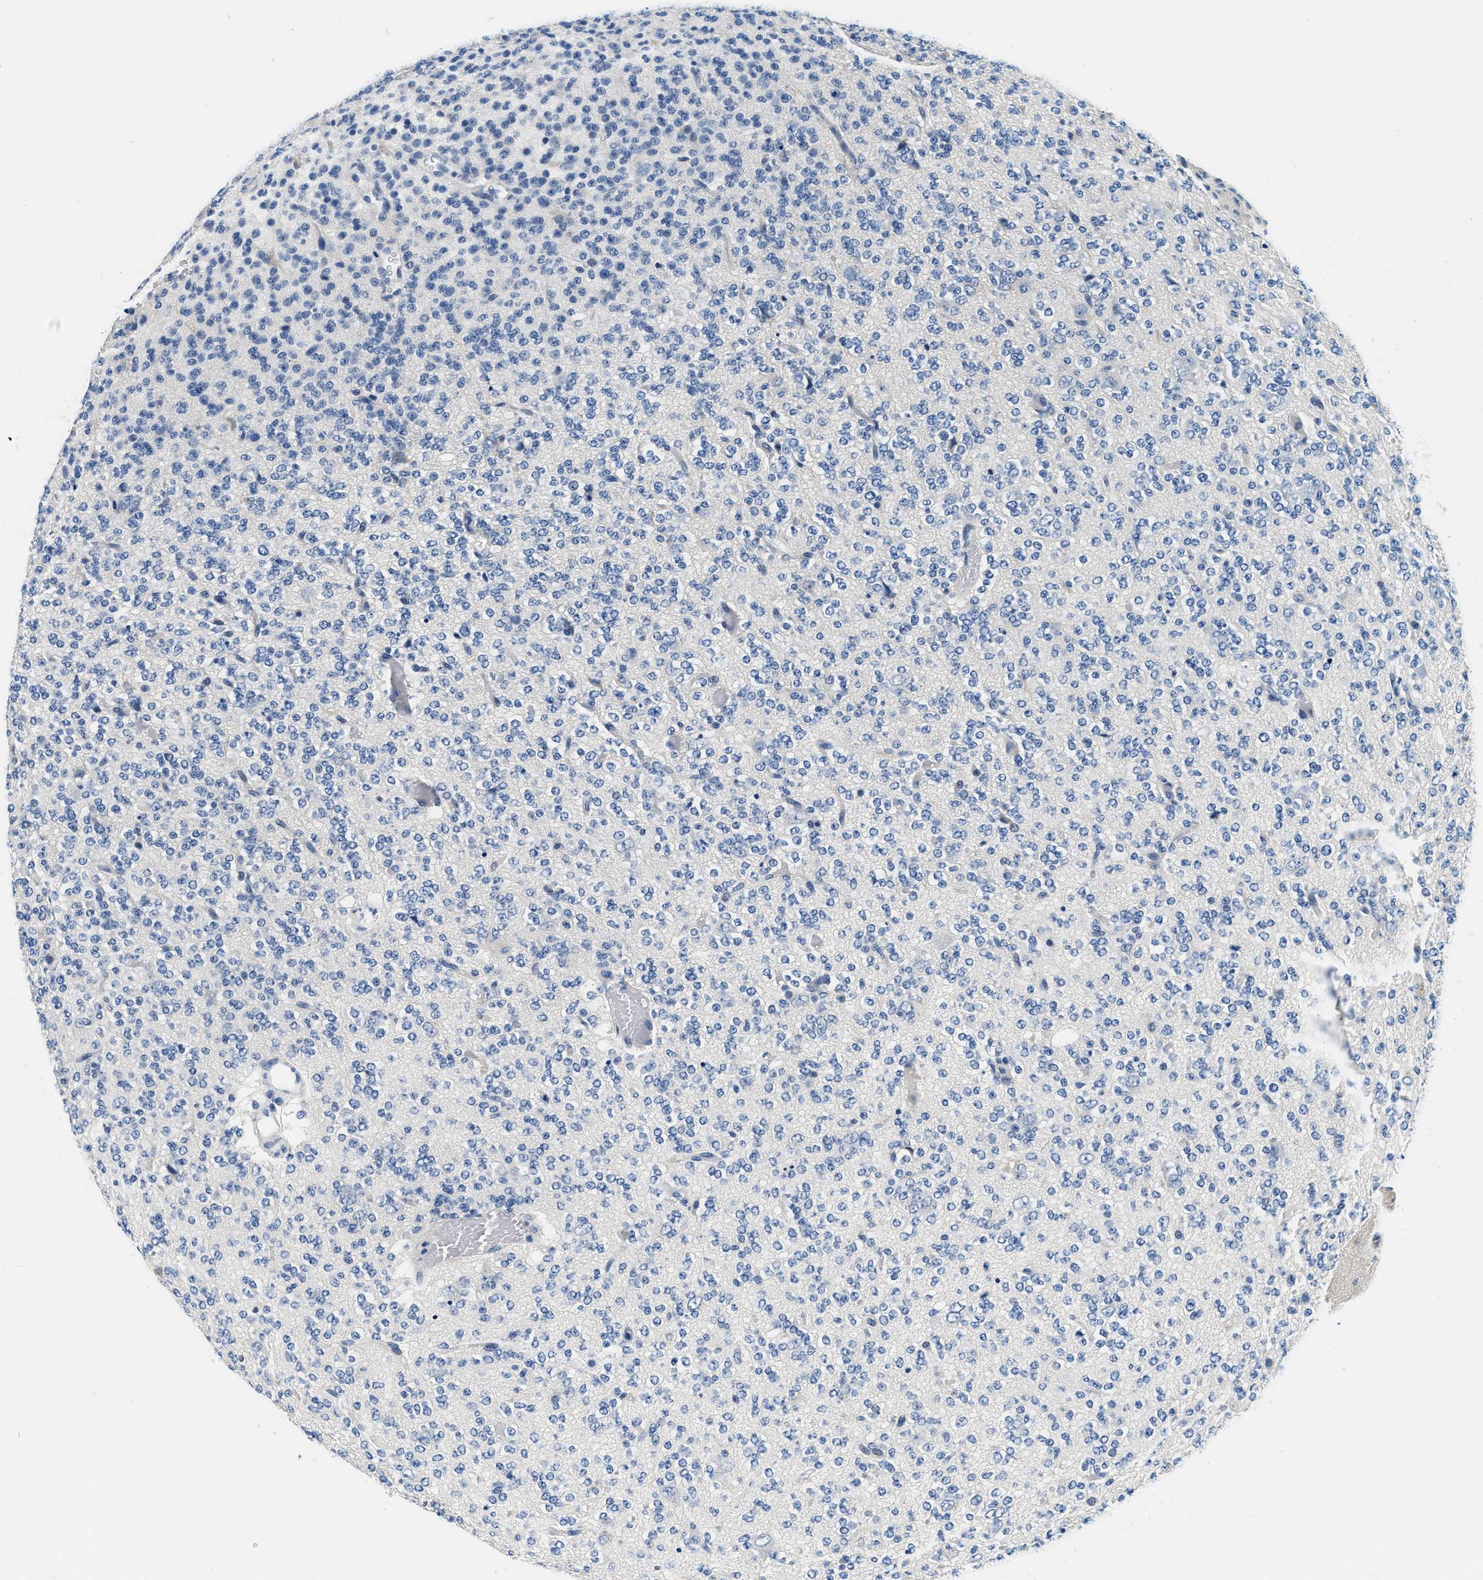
{"staining": {"intensity": "negative", "quantity": "none", "location": "none"}, "tissue": "glioma", "cell_type": "Tumor cells", "image_type": "cancer", "snomed": [{"axis": "morphology", "description": "Glioma, malignant, Low grade"}, {"axis": "topography", "description": "Brain"}], "caption": "A micrograph of malignant low-grade glioma stained for a protein shows no brown staining in tumor cells.", "gene": "GSTM3", "patient": {"sex": "male", "age": 38}}